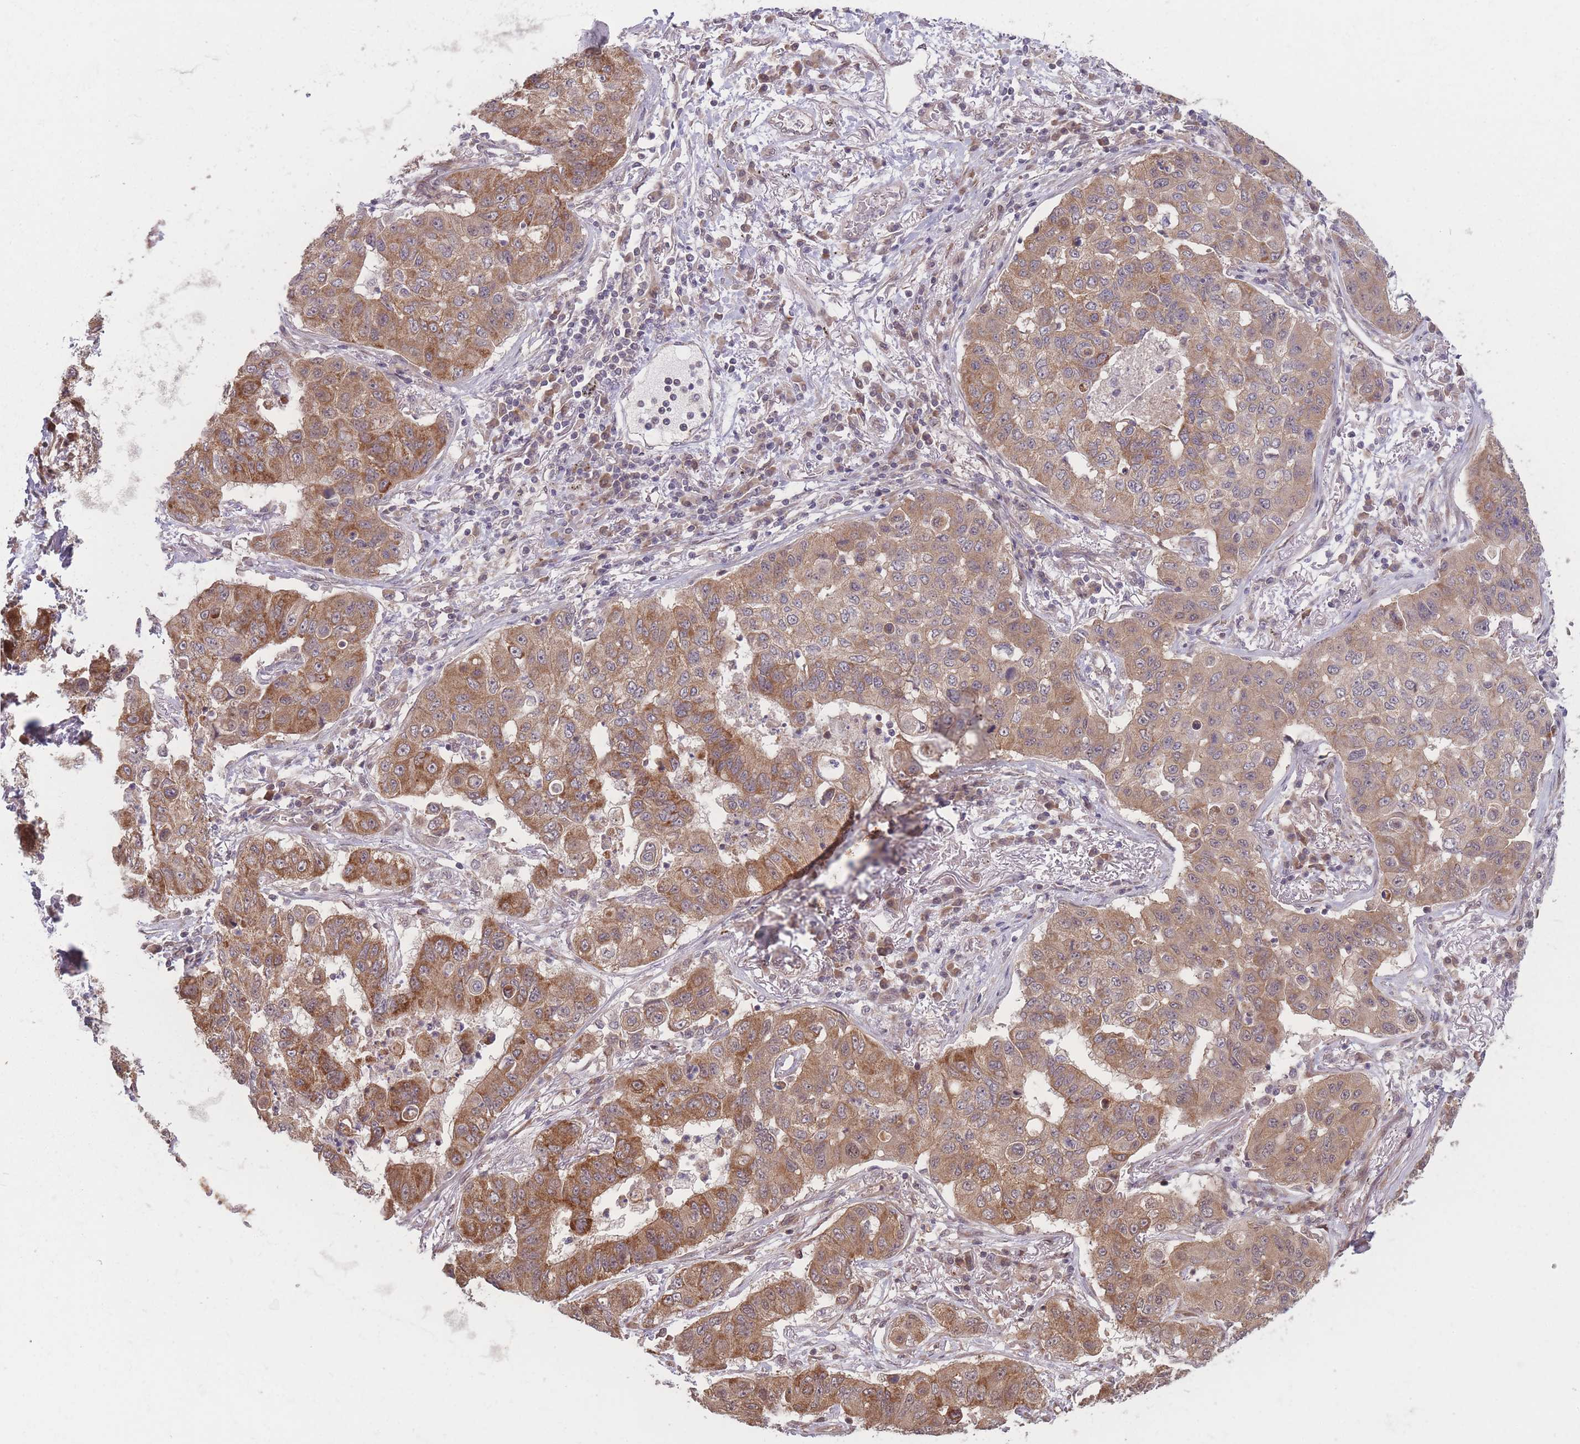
{"staining": {"intensity": "moderate", "quantity": "25%-75%", "location": "cytoplasmic/membranous"}, "tissue": "lung cancer", "cell_type": "Tumor cells", "image_type": "cancer", "snomed": [{"axis": "morphology", "description": "Squamous cell carcinoma, NOS"}, {"axis": "topography", "description": "Lung"}], "caption": "Tumor cells reveal medium levels of moderate cytoplasmic/membranous staining in approximately 25%-75% of cells in human lung cancer. The protein of interest is stained brown, and the nuclei are stained in blue (DAB (3,3'-diaminobenzidine) IHC with brightfield microscopy, high magnification).", "gene": "RPS18", "patient": {"sex": "male", "age": 74}}